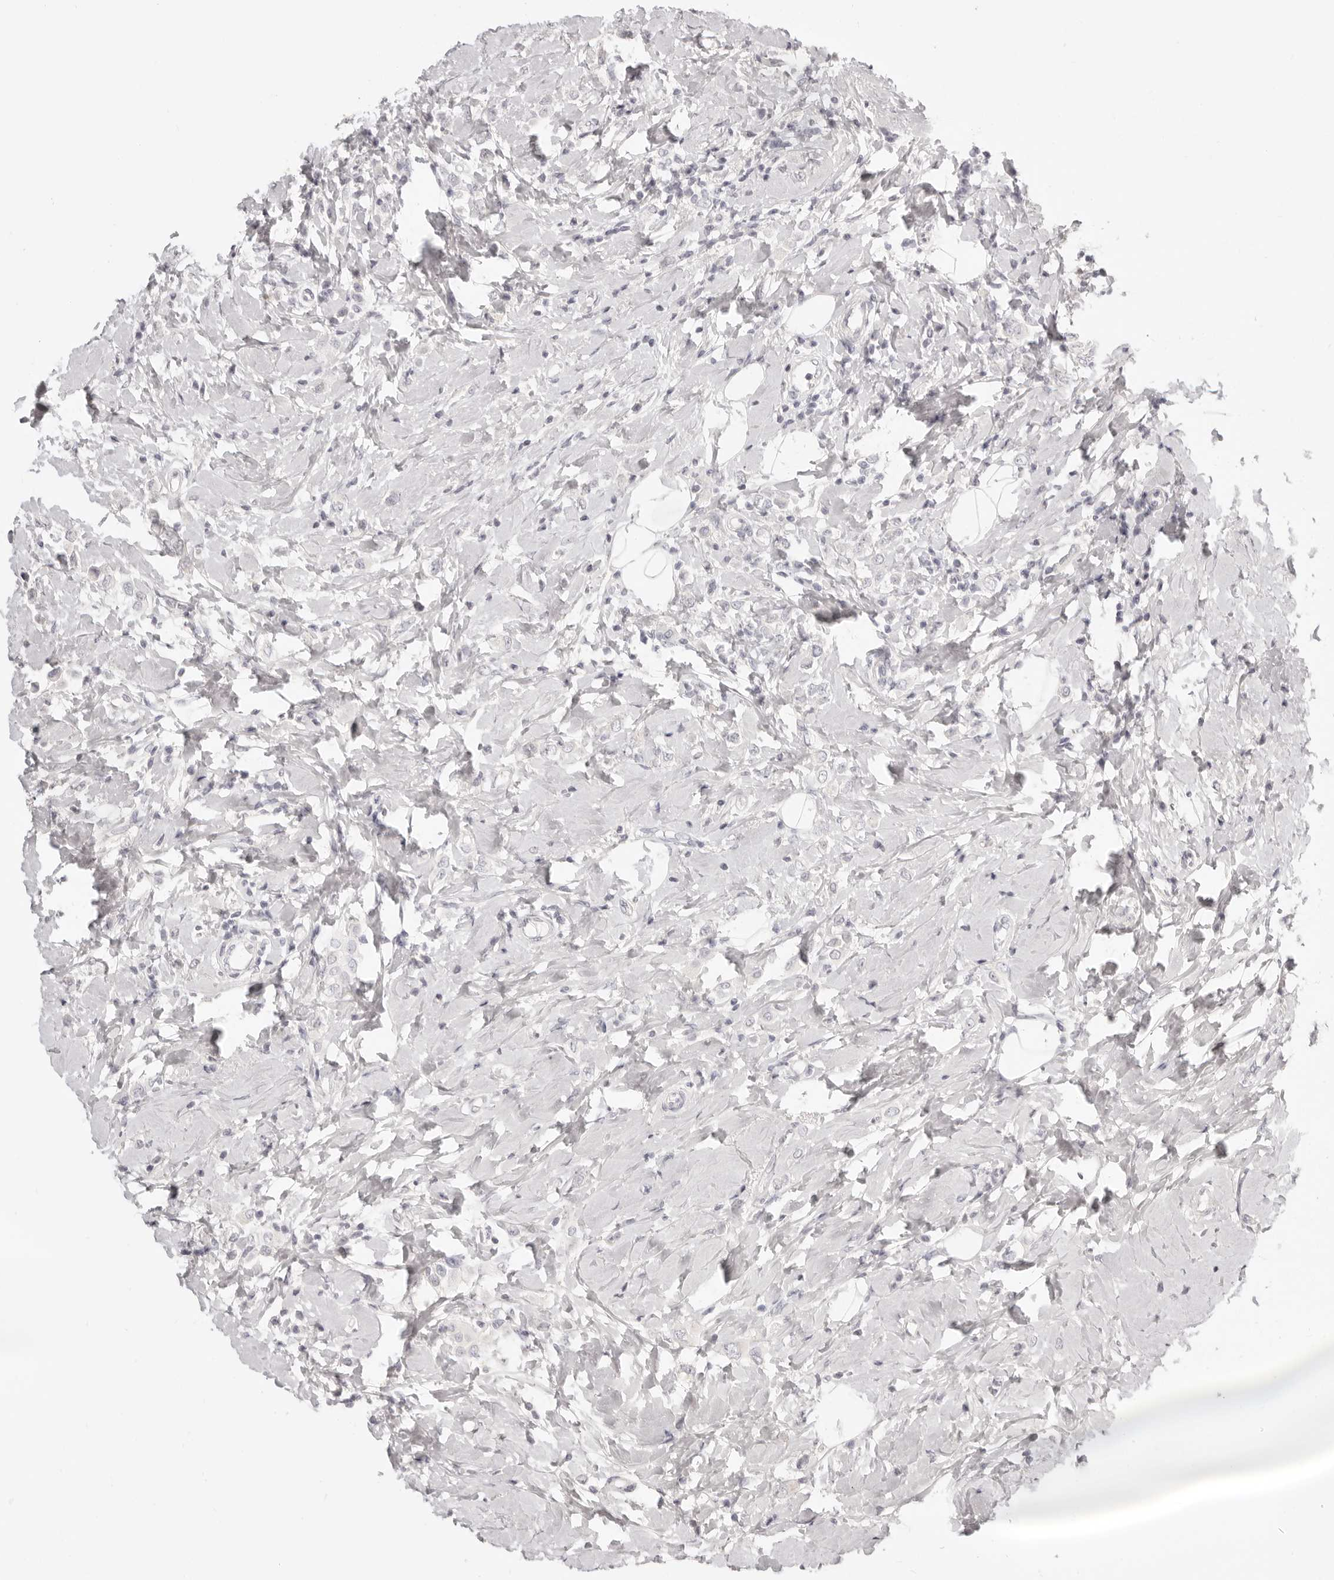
{"staining": {"intensity": "negative", "quantity": "none", "location": "none"}, "tissue": "breast cancer", "cell_type": "Tumor cells", "image_type": "cancer", "snomed": [{"axis": "morphology", "description": "Lobular carcinoma"}, {"axis": "topography", "description": "Breast"}], "caption": "DAB (3,3'-diaminobenzidine) immunohistochemical staining of lobular carcinoma (breast) shows no significant expression in tumor cells.", "gene": "FABP1", "patient": {"sex": "female", "age": 47}}